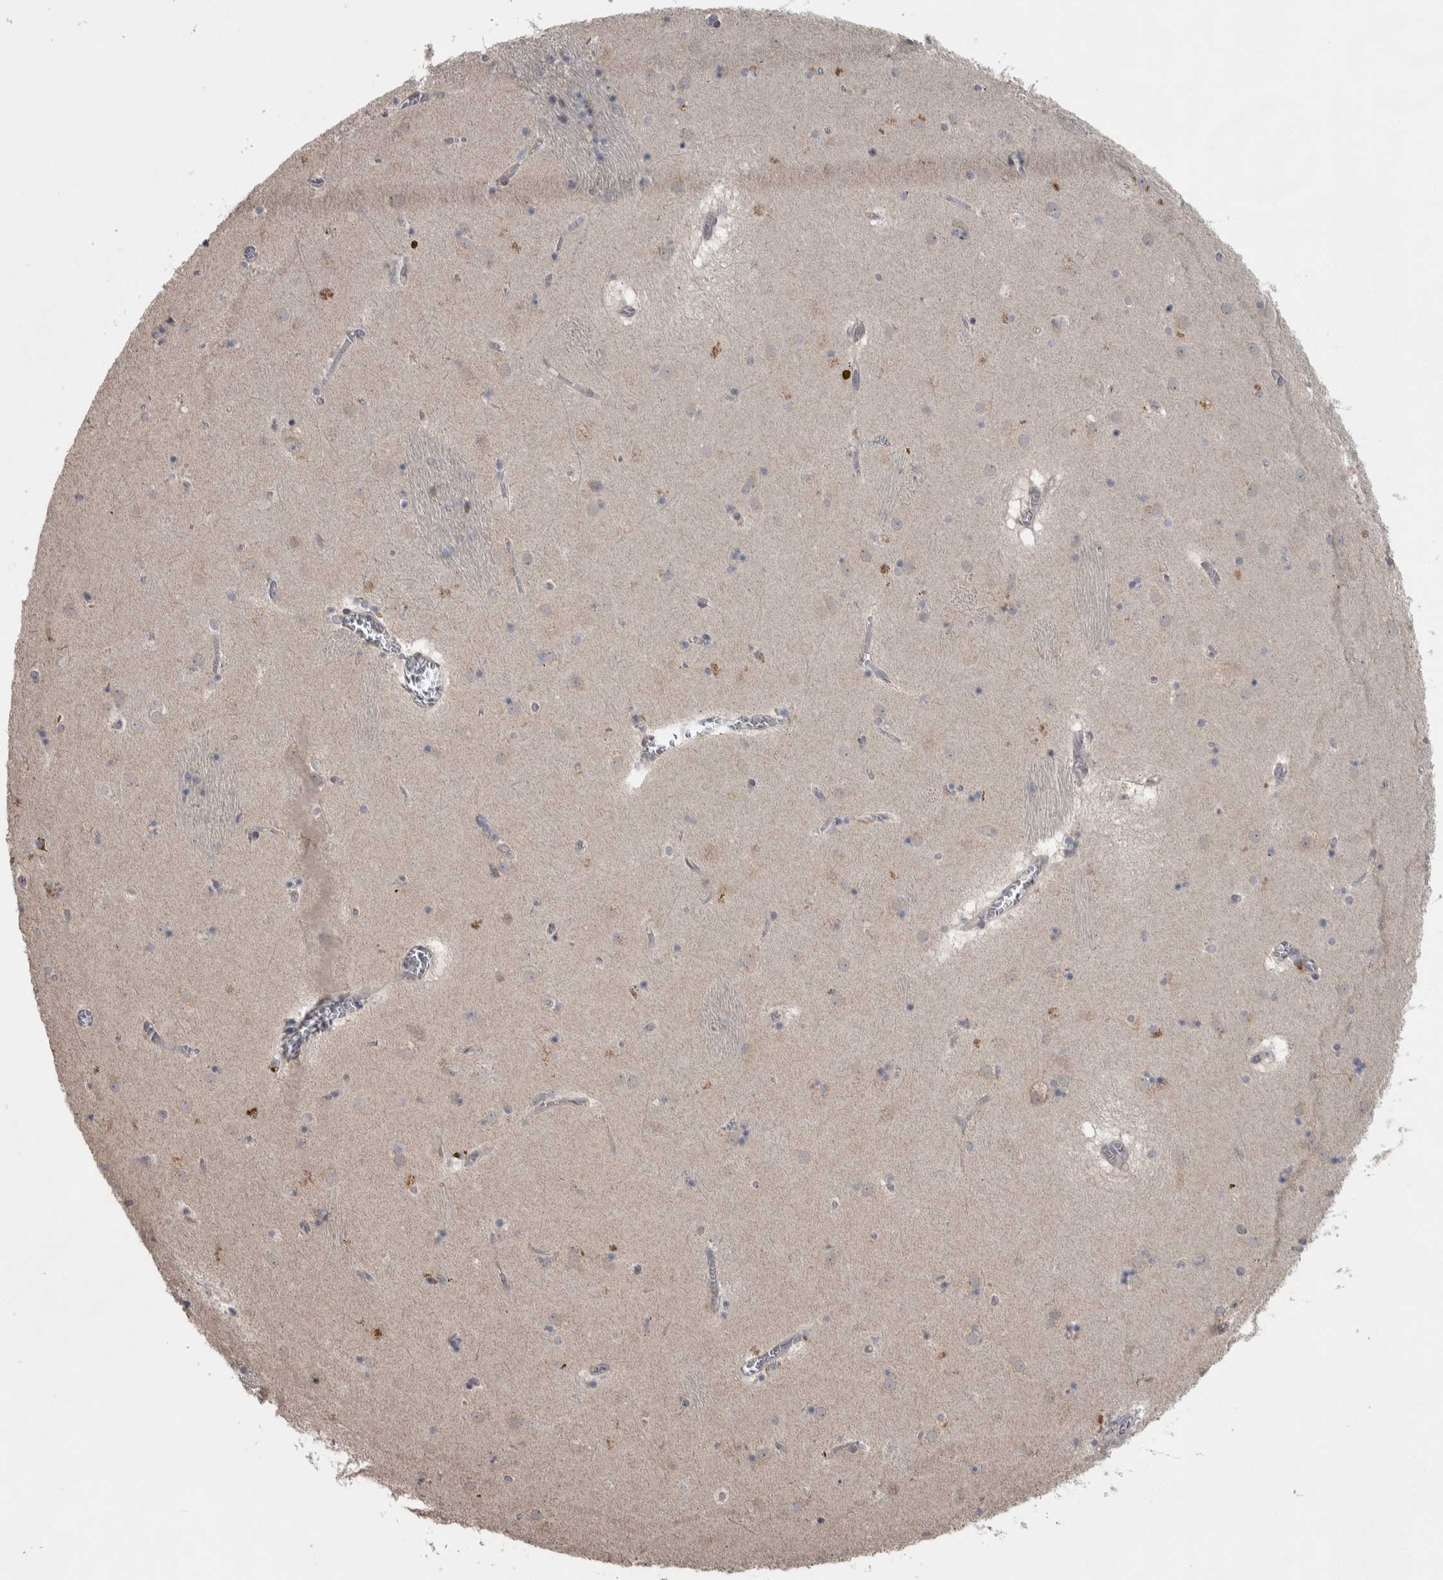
{"staining": {"intensity": "weak", "quantity": "<25%", "location": "cytoplasmic/membranous"}, "tissue": "caudate", "cell_type": "Glial cells", "image_type": "normal", "snomed": [{"axis": "morphology", "description": "Normal tissue, NOS"}, {"axis": "topography", "description": "Lateral ventricle wall"}], "caption": "Immunohistochemical staining of benign human caudate displays no significant staining in glial cells.", "gene": "SRP68", "patient": {"sex": "male", "age": 70}}